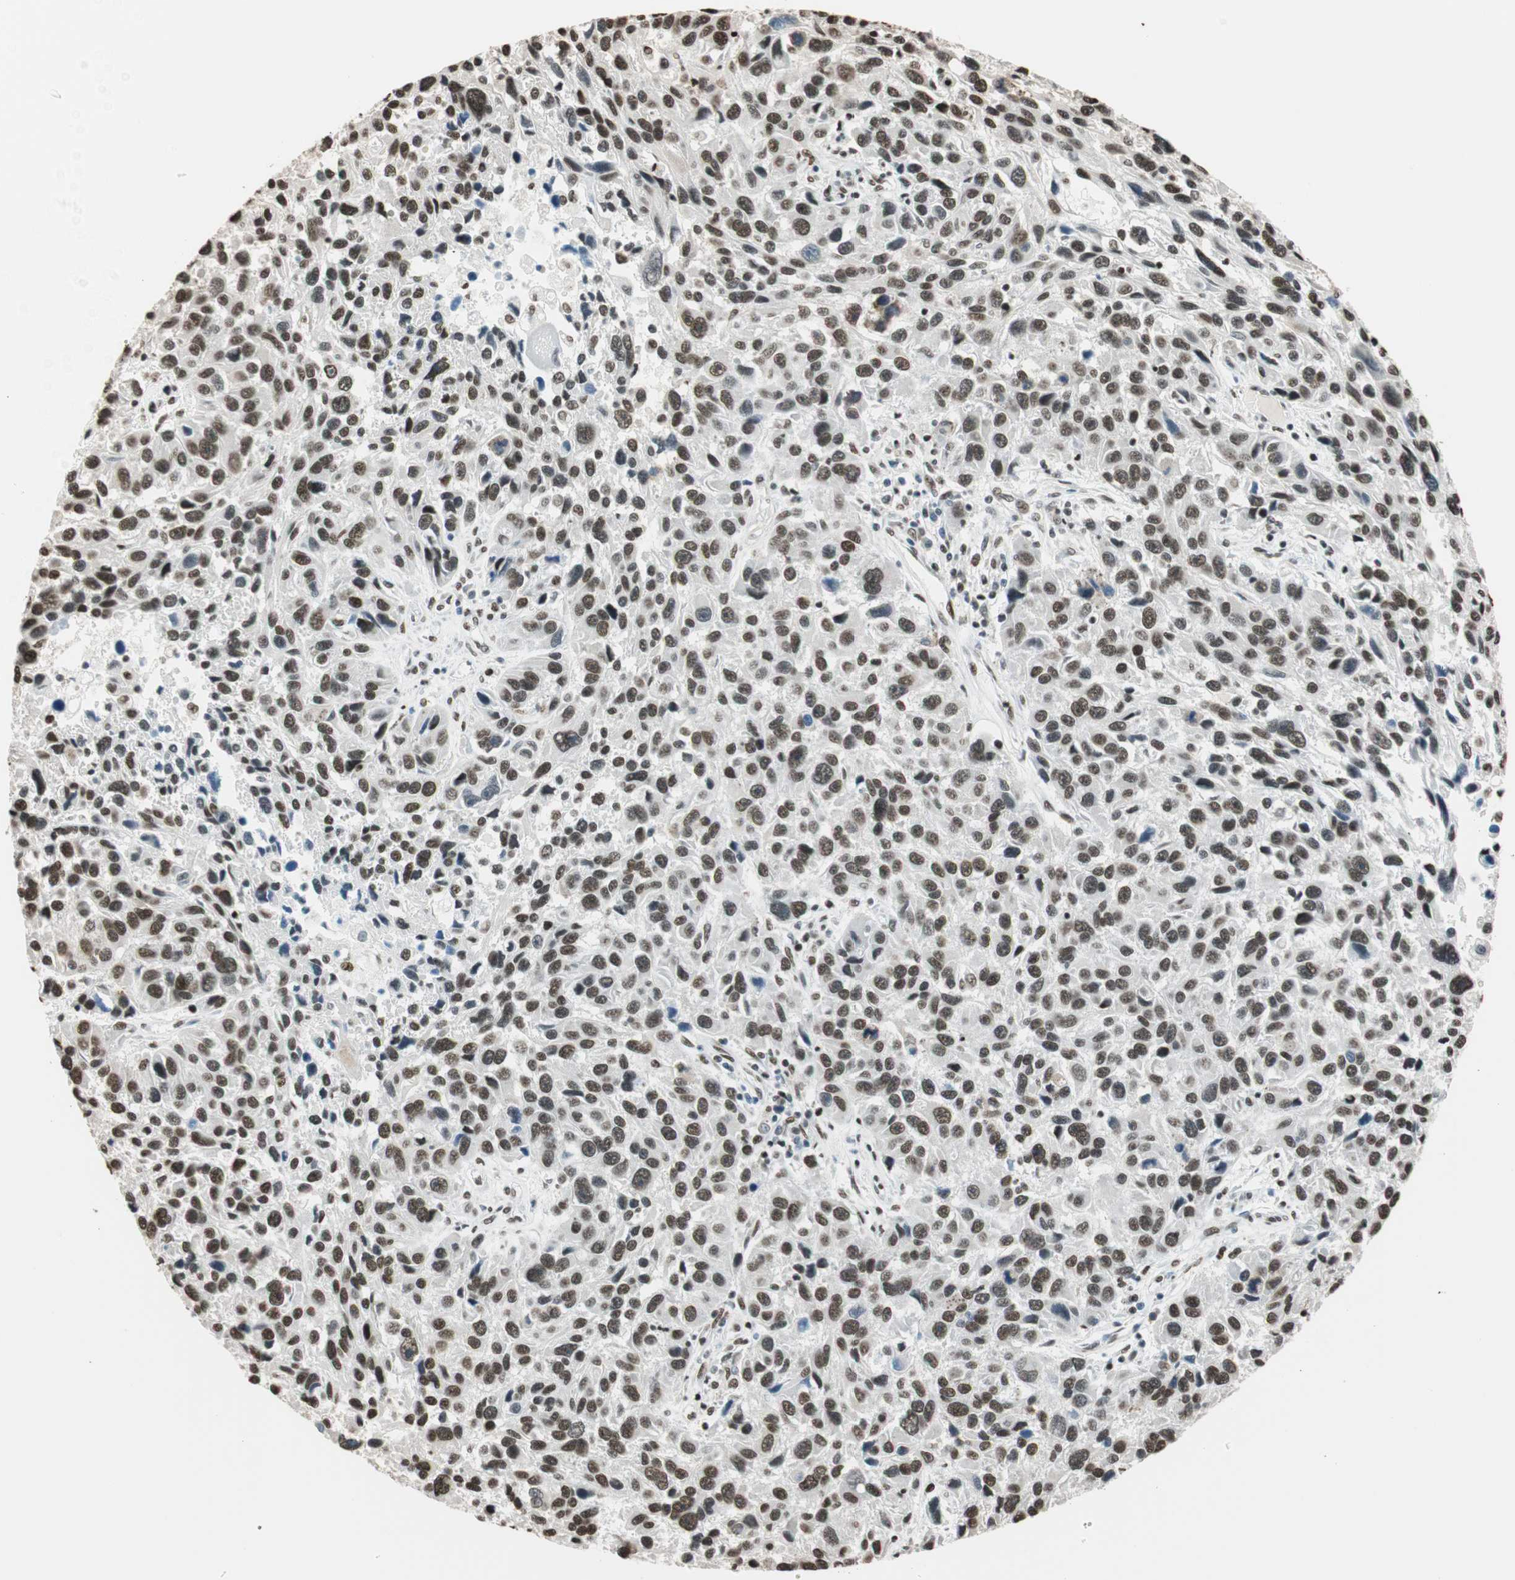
{"staining": {"intensity": "strong", "quantity": ">75%", "location": "nuclear"}, "tissue": "melanoma", "cell_type": "Tumor cells", "image_type": "cancer", "snomed": [{"axis": "morphology", "description": "Malignant melanoma, NOS"}, {"axis": "topography", "description": "Skin"}], "caption": "Protein analysis of melanoma tissue shows strong nuclear expression in approximately >75% of tumor cells.", "gene": "FANCG", "patient": {"sex": "male", "age": 53}}